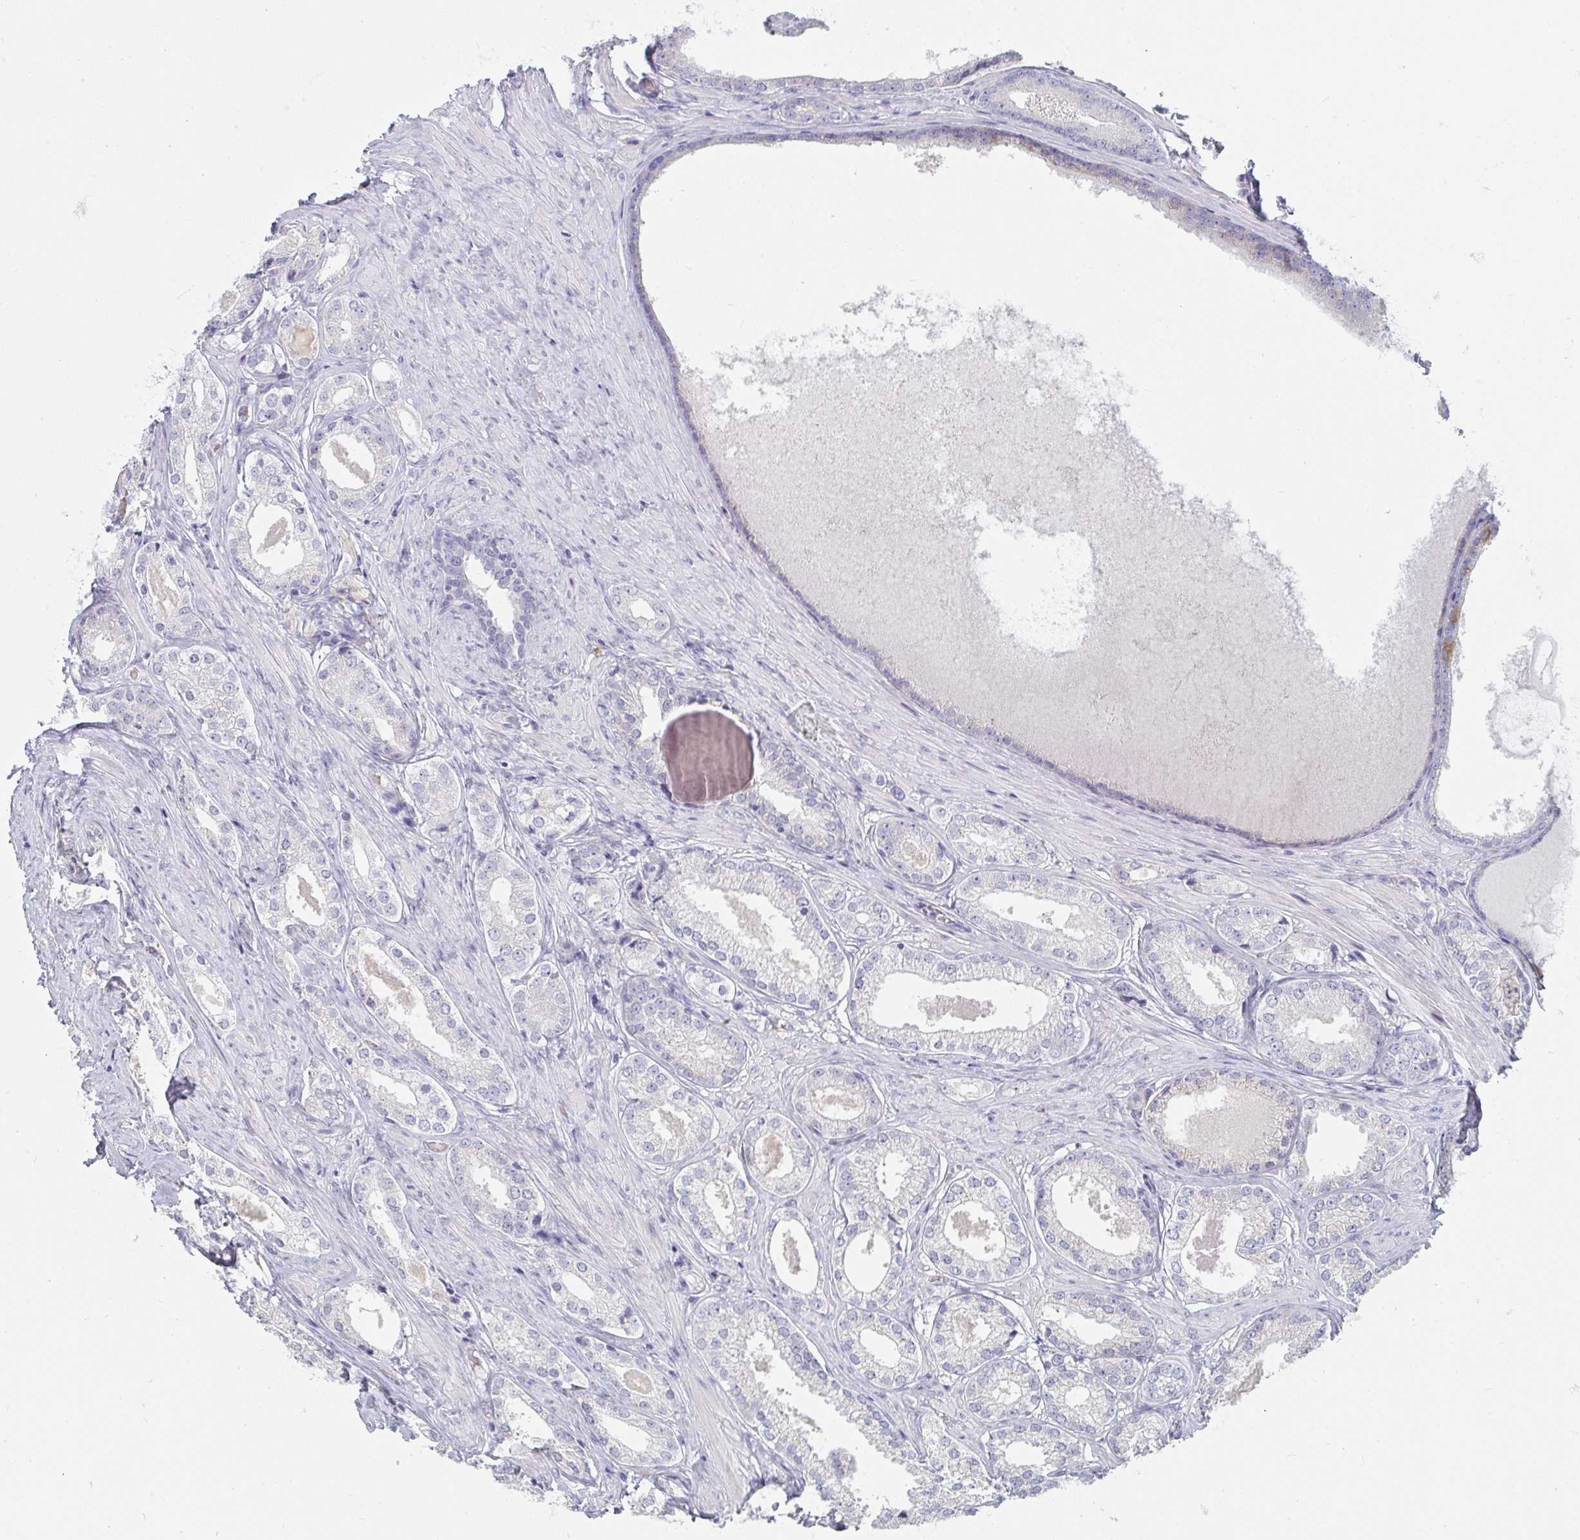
{"staining": {"intensity": "negative", "quantity": "none", "location": "none"}, "tissue": "prostate cancer", "cell_type": "Tumor cells", "image_type": "cancer", "snomed": [{"axis": "morphology", "description": "Adenocarcinoma, NOS"}, {"axis": "morphology", "description": "Adenocarcinoma, Low grade"}, {"axis": "topography", "description": "Prostate"}], "caption": "The immunohistochemistry photomicrograph has no significant positivity in tumor cells of prostate low-grade adenocarcinoma tissue.", "gene": "SHB", "patient": {"sex": "male", "age": 68}}